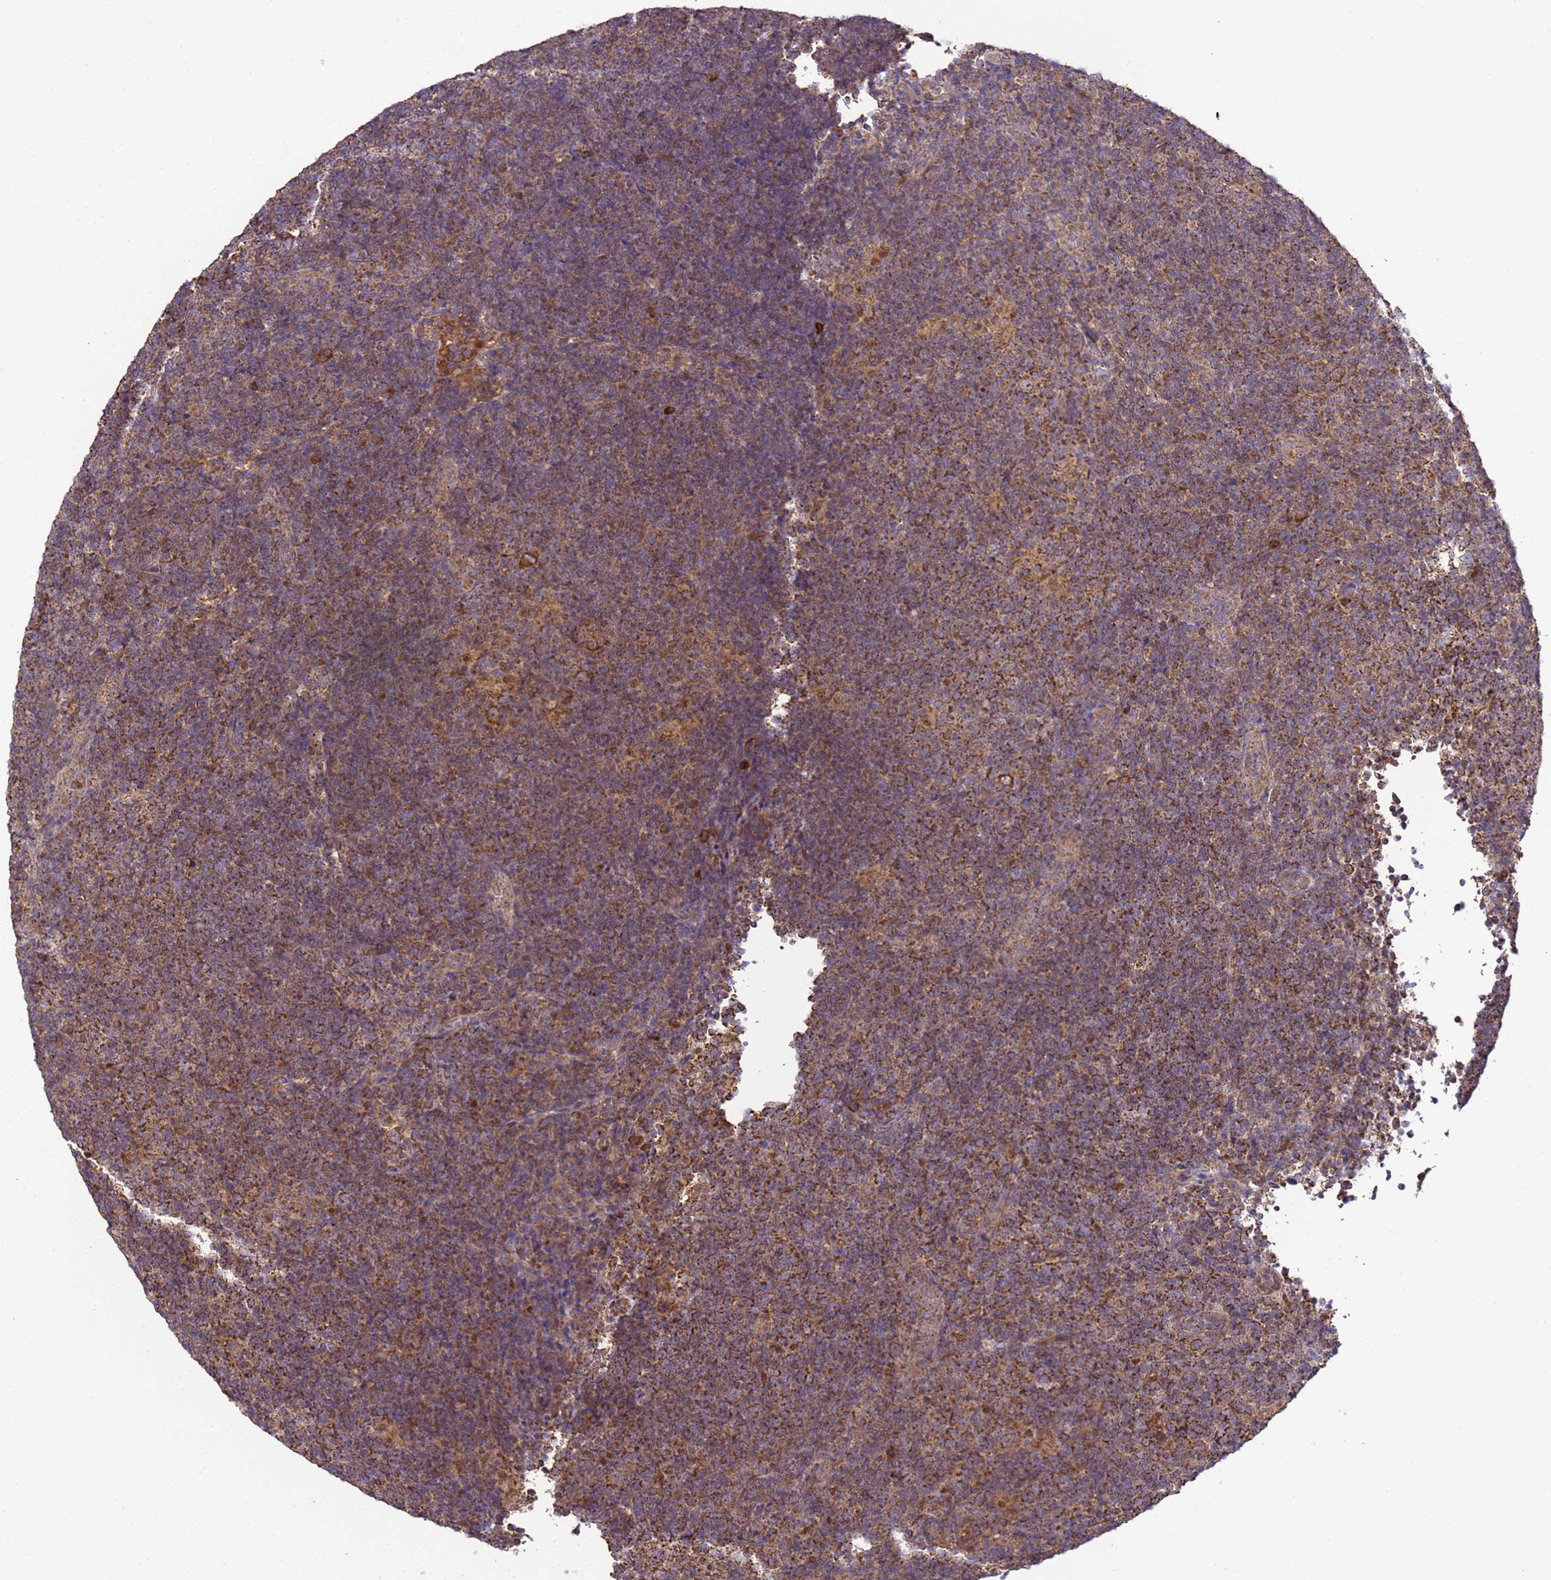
{"staining": {"intensity": "strong", "quantity": ">75%", "location": "cytoplasmic/membranous"}, "tissue": "lymphoma", "cell_type": "Tumor cells", "image_type": "cancer", "snomed": [{"axis": "morphology", "description": "Hodgkin's disease, NOS"}, {"axis": "topography", "description": "Lymph node"}], "caption": "About >75% of tumor cells in human lymphoma display strong cytoplasmic/membranous protein staining as visualized by brown immunohistochemical staining.", "gene": "HSPBAP1", "patient": {"sex": "female", "age": 57}}